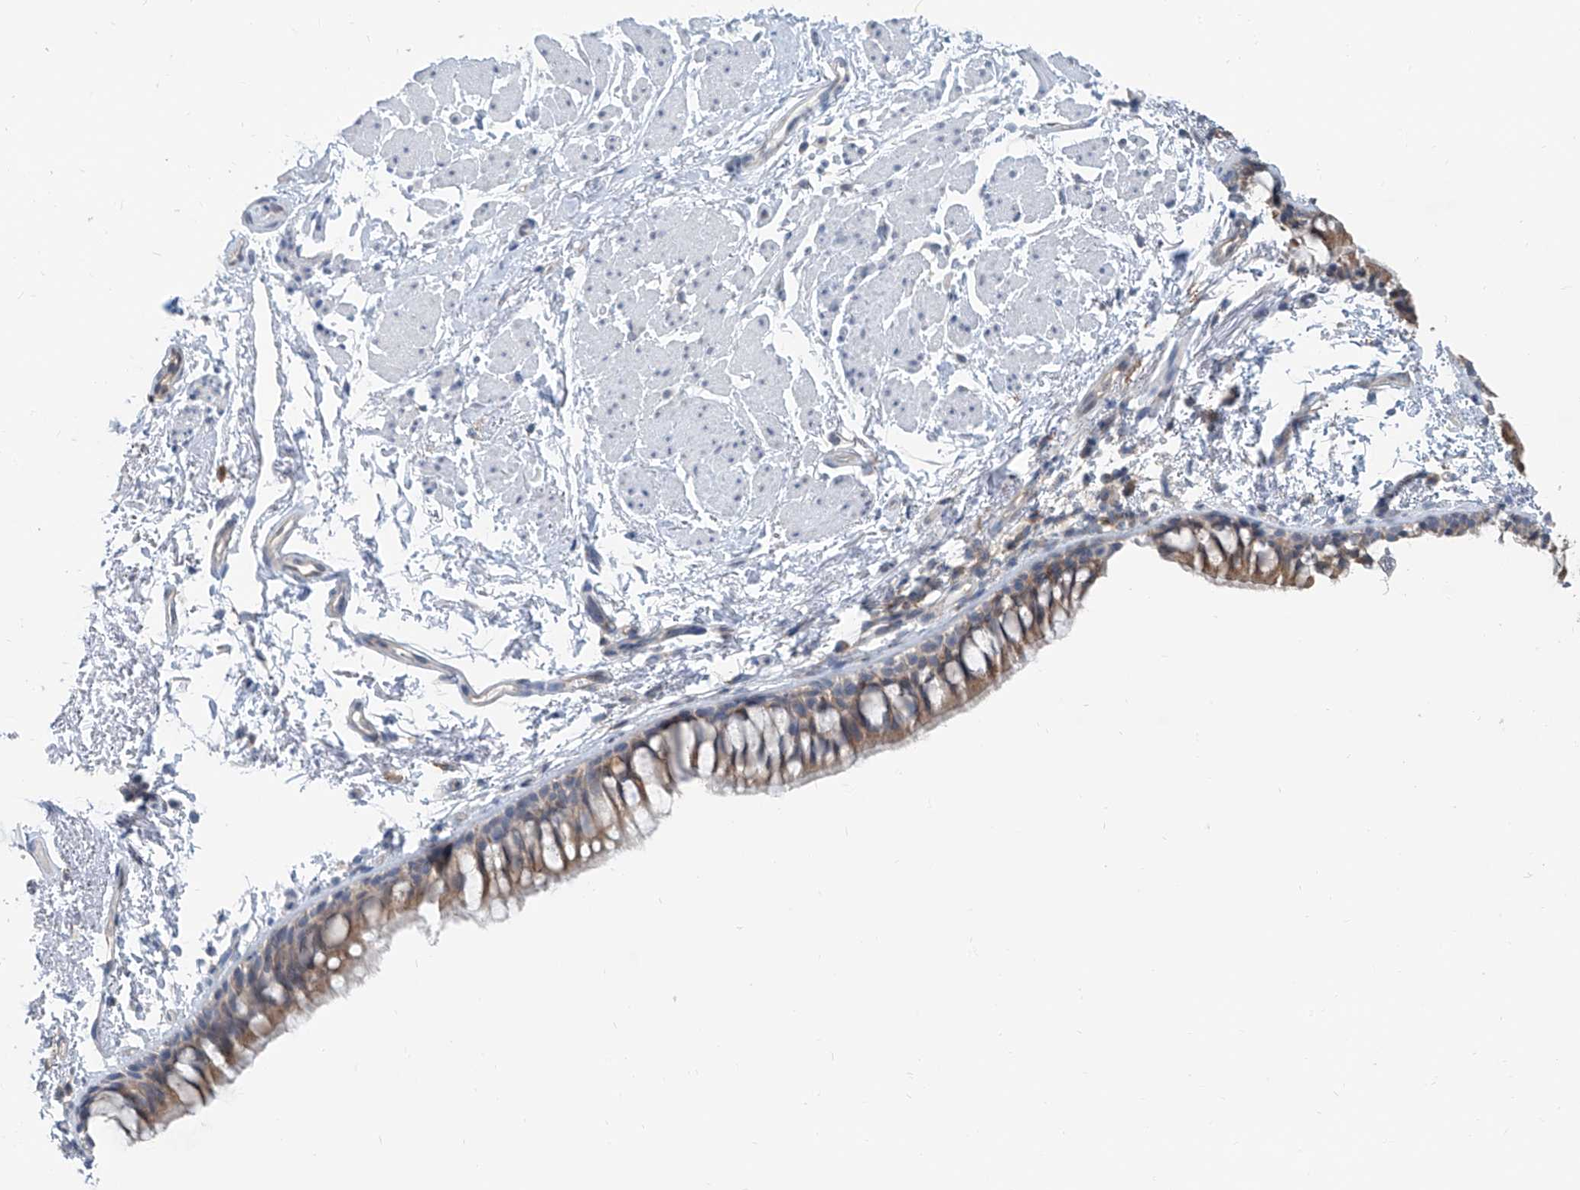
{"staining": {"intensity": "moderate", "quantity": ">75%", "location": "cytoplasmic/membranous"}, "tissue": "bronchus", "cell_type": "Respiratory epithelial cells", "image_type": "normal", "snomed": [{"axis": "morphology", "description": "Normal tissue, NOS"}, {"axis": "topography", "description": "Cartilage tissue"}, {"axis": "topography", "description": "Bronchus"}], "caption": "Protein expression analysis of normal human bronchus reveals moderate cytoplasmic/membranous staining in approximately >75% of respiratory epithelial cells.", "gene": "KCNK10", "patient": {"sex": "female", "age": 73}}